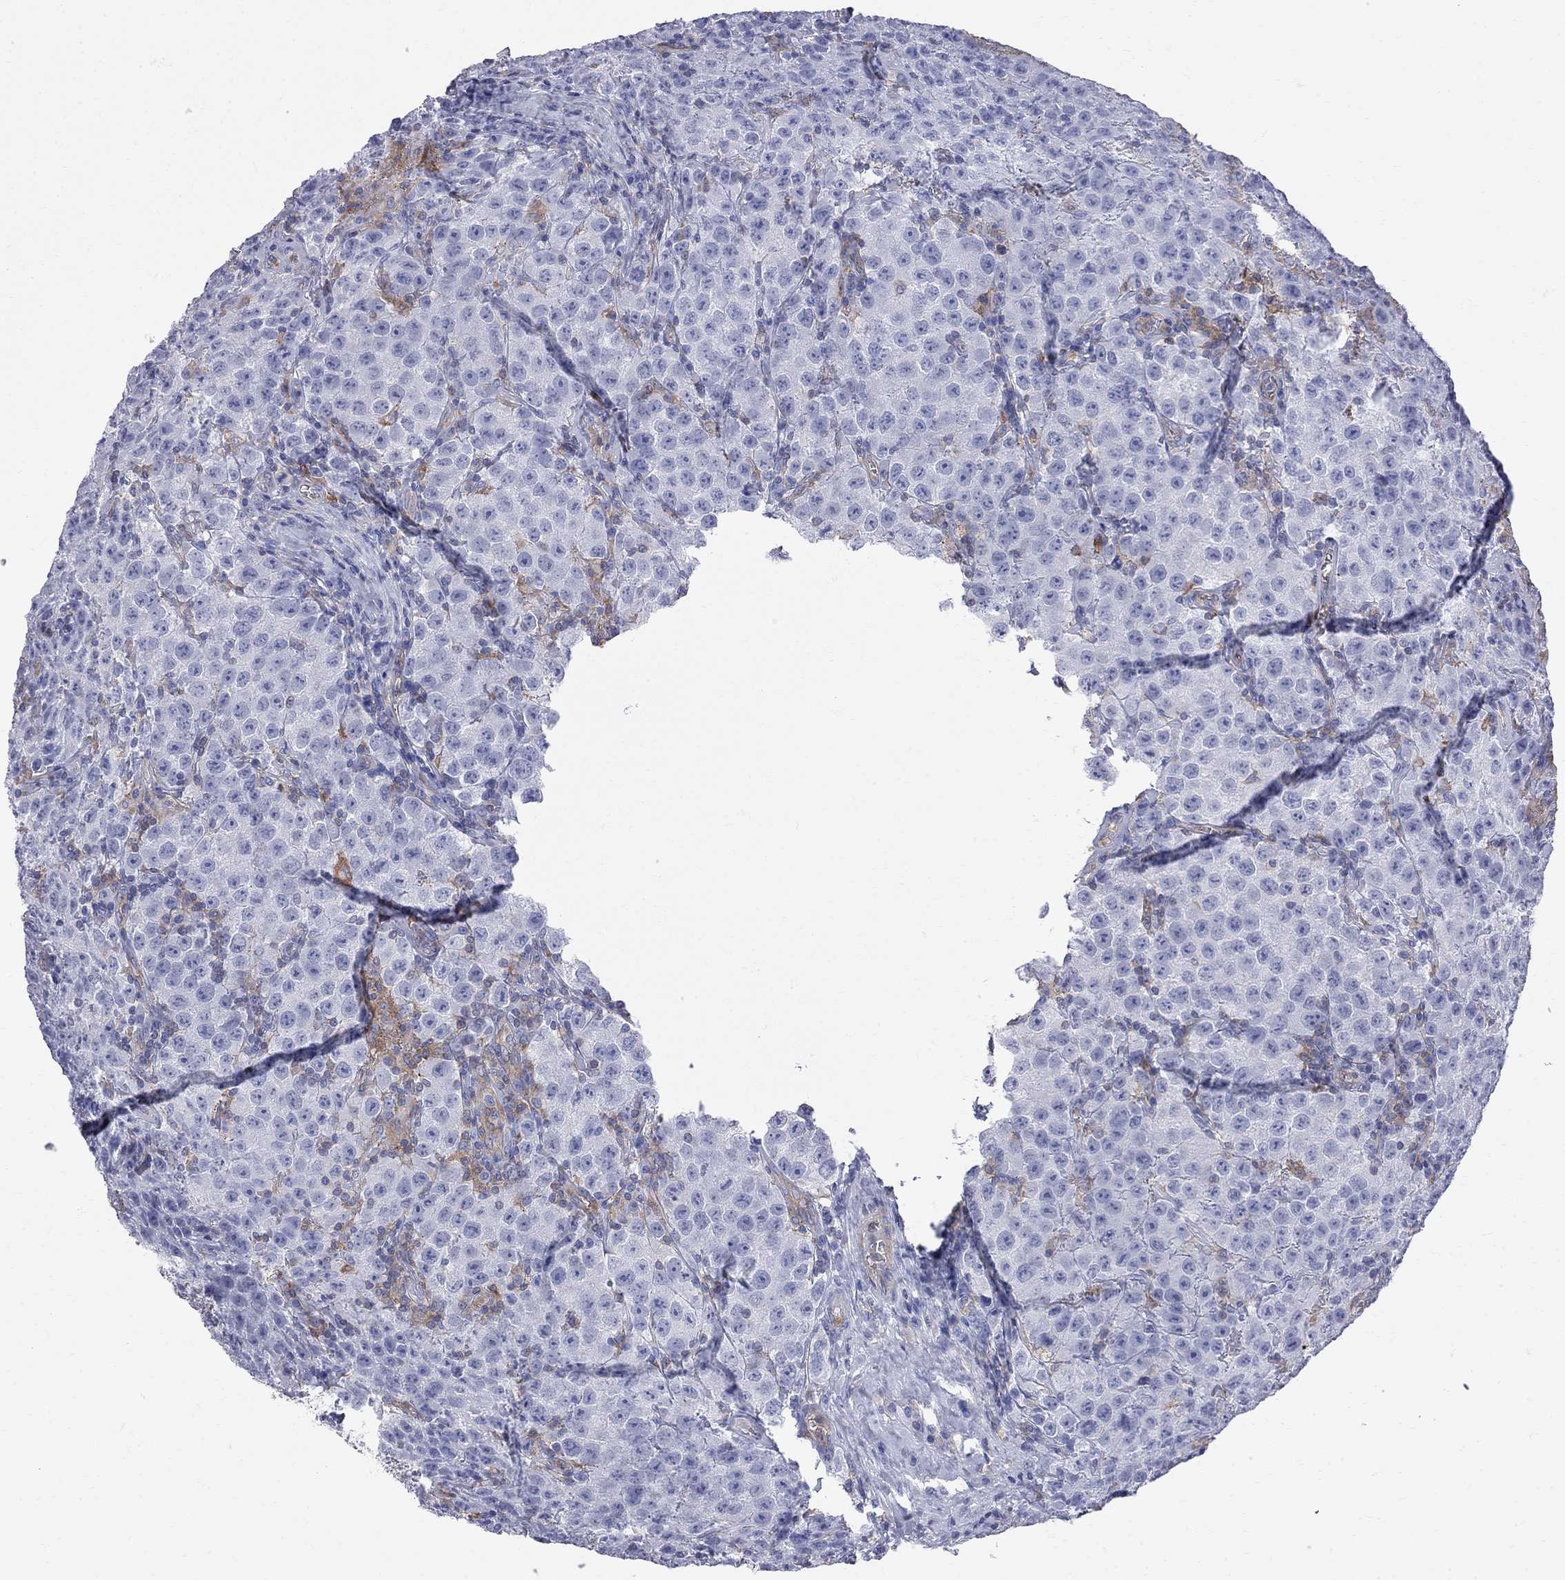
{"staining": {"intensity": "negative", "quantity": "none", "location": "none"}, "tissue": "testis cancer", "cell_type": "Tumor cells", "image_type": "cancer", "snomed": [{"axis": "morphology", "description": "Seminoma, NOS"}, {"axis": "topography", "description": "Testis"}], "caption": "Immunohistochemistry photomicrograph of neoplastic tissue: seminoma (testis) stained with DAB exhibits no significant protein staining in tumor cells. (DAB IHC with hematoxylin counter stain).", "gene": "ABI3", "patient": {"sex": "male", "age": 52}}